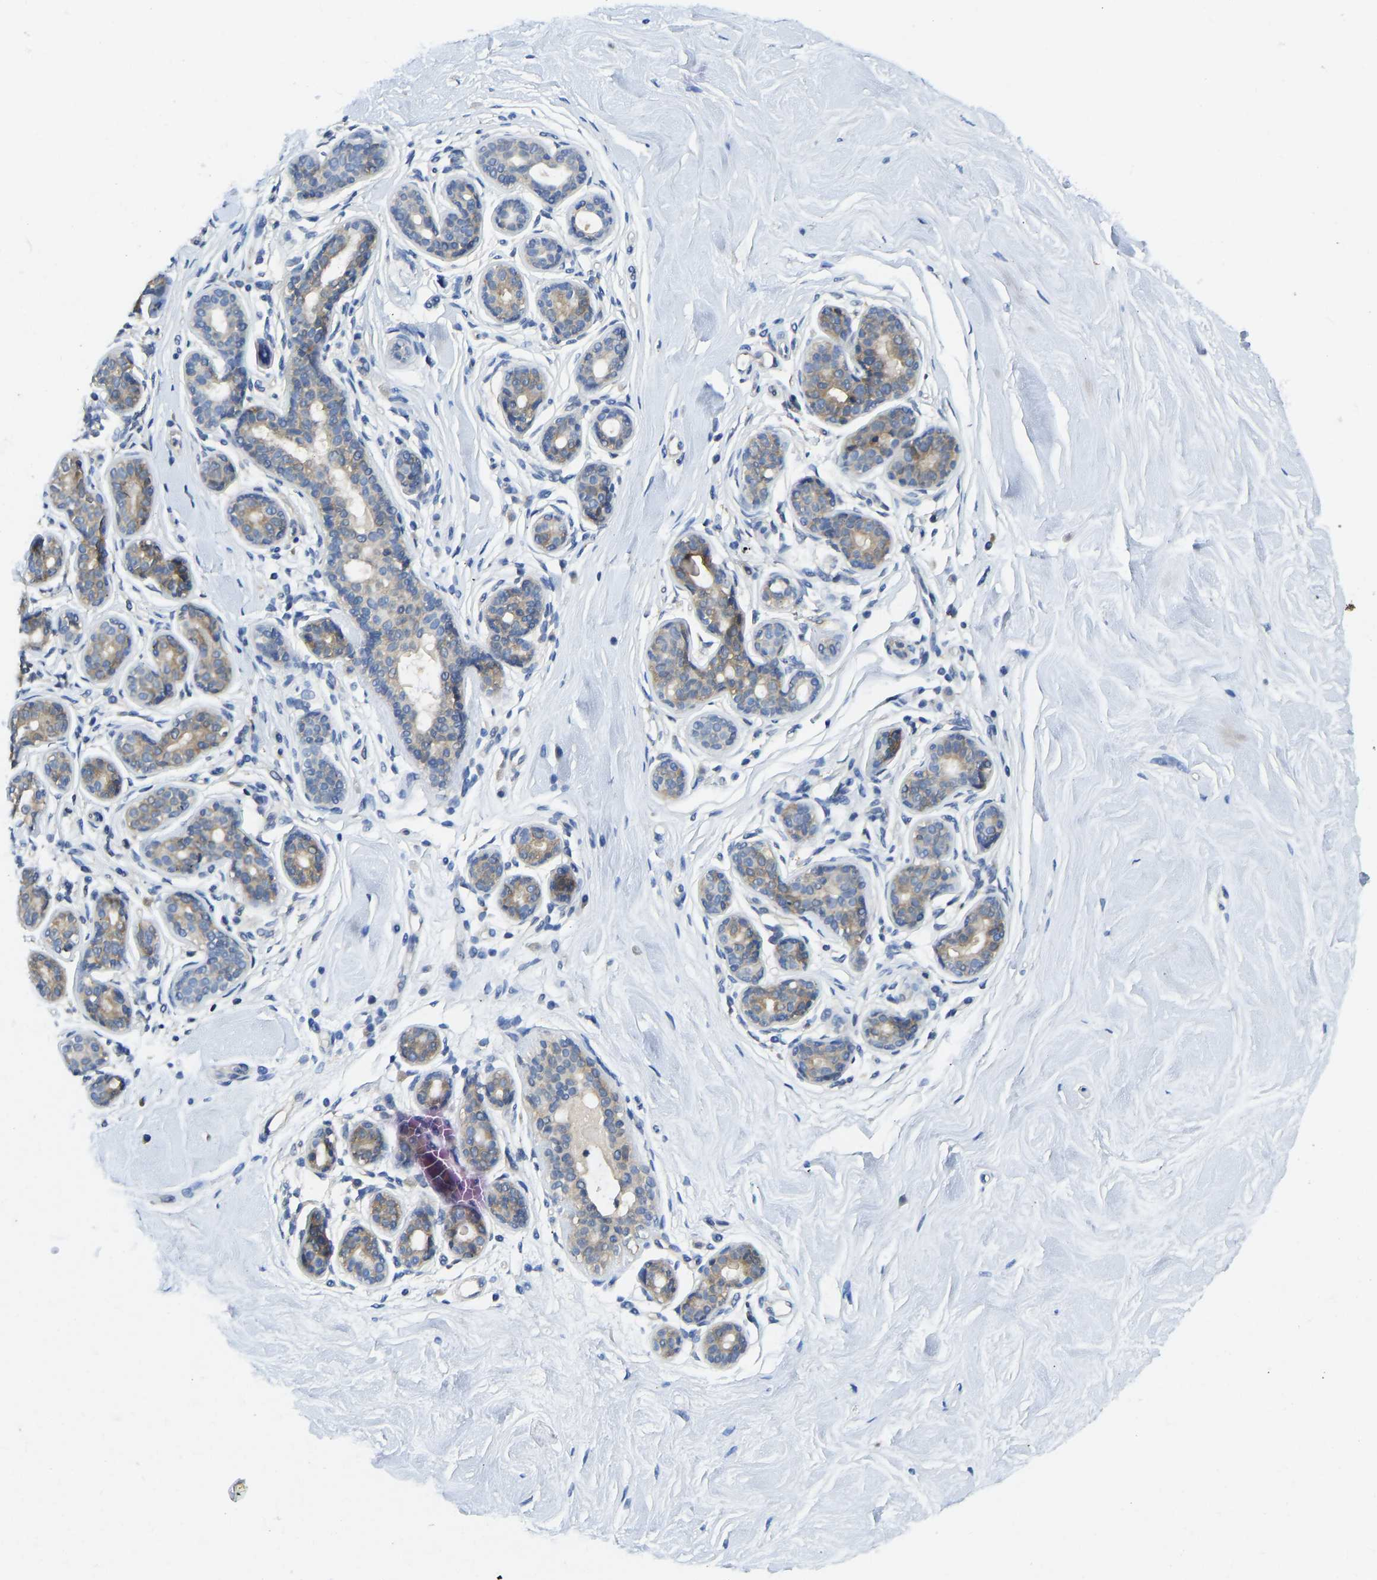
{"staining": {"intensity": "negative", "quantity": "none", "location": "none"}, "tissue": "breast", "cell_type": "Adipocytes", "image_type": "normal", "snomed": [{"axis": "morphology", "description": "Normal tissue, NOS"}, {"axis": "topography", "description": "Breast"}], "caption": "Immunohistochemistry (IHC) image of normal breast: breast stained with DAB (3,3'-diaminobenzidine) shows no significant protein expression in adipocytes. The staining was performed using DAB (3,3'-diaminobenzidine) to visualize the protein expression in brown, while the nuclei were stained in blue with hematoxylin (Magnification: 20x).", "gene": "NDRG3", "patient": {"sex": "female", "age": 22}}